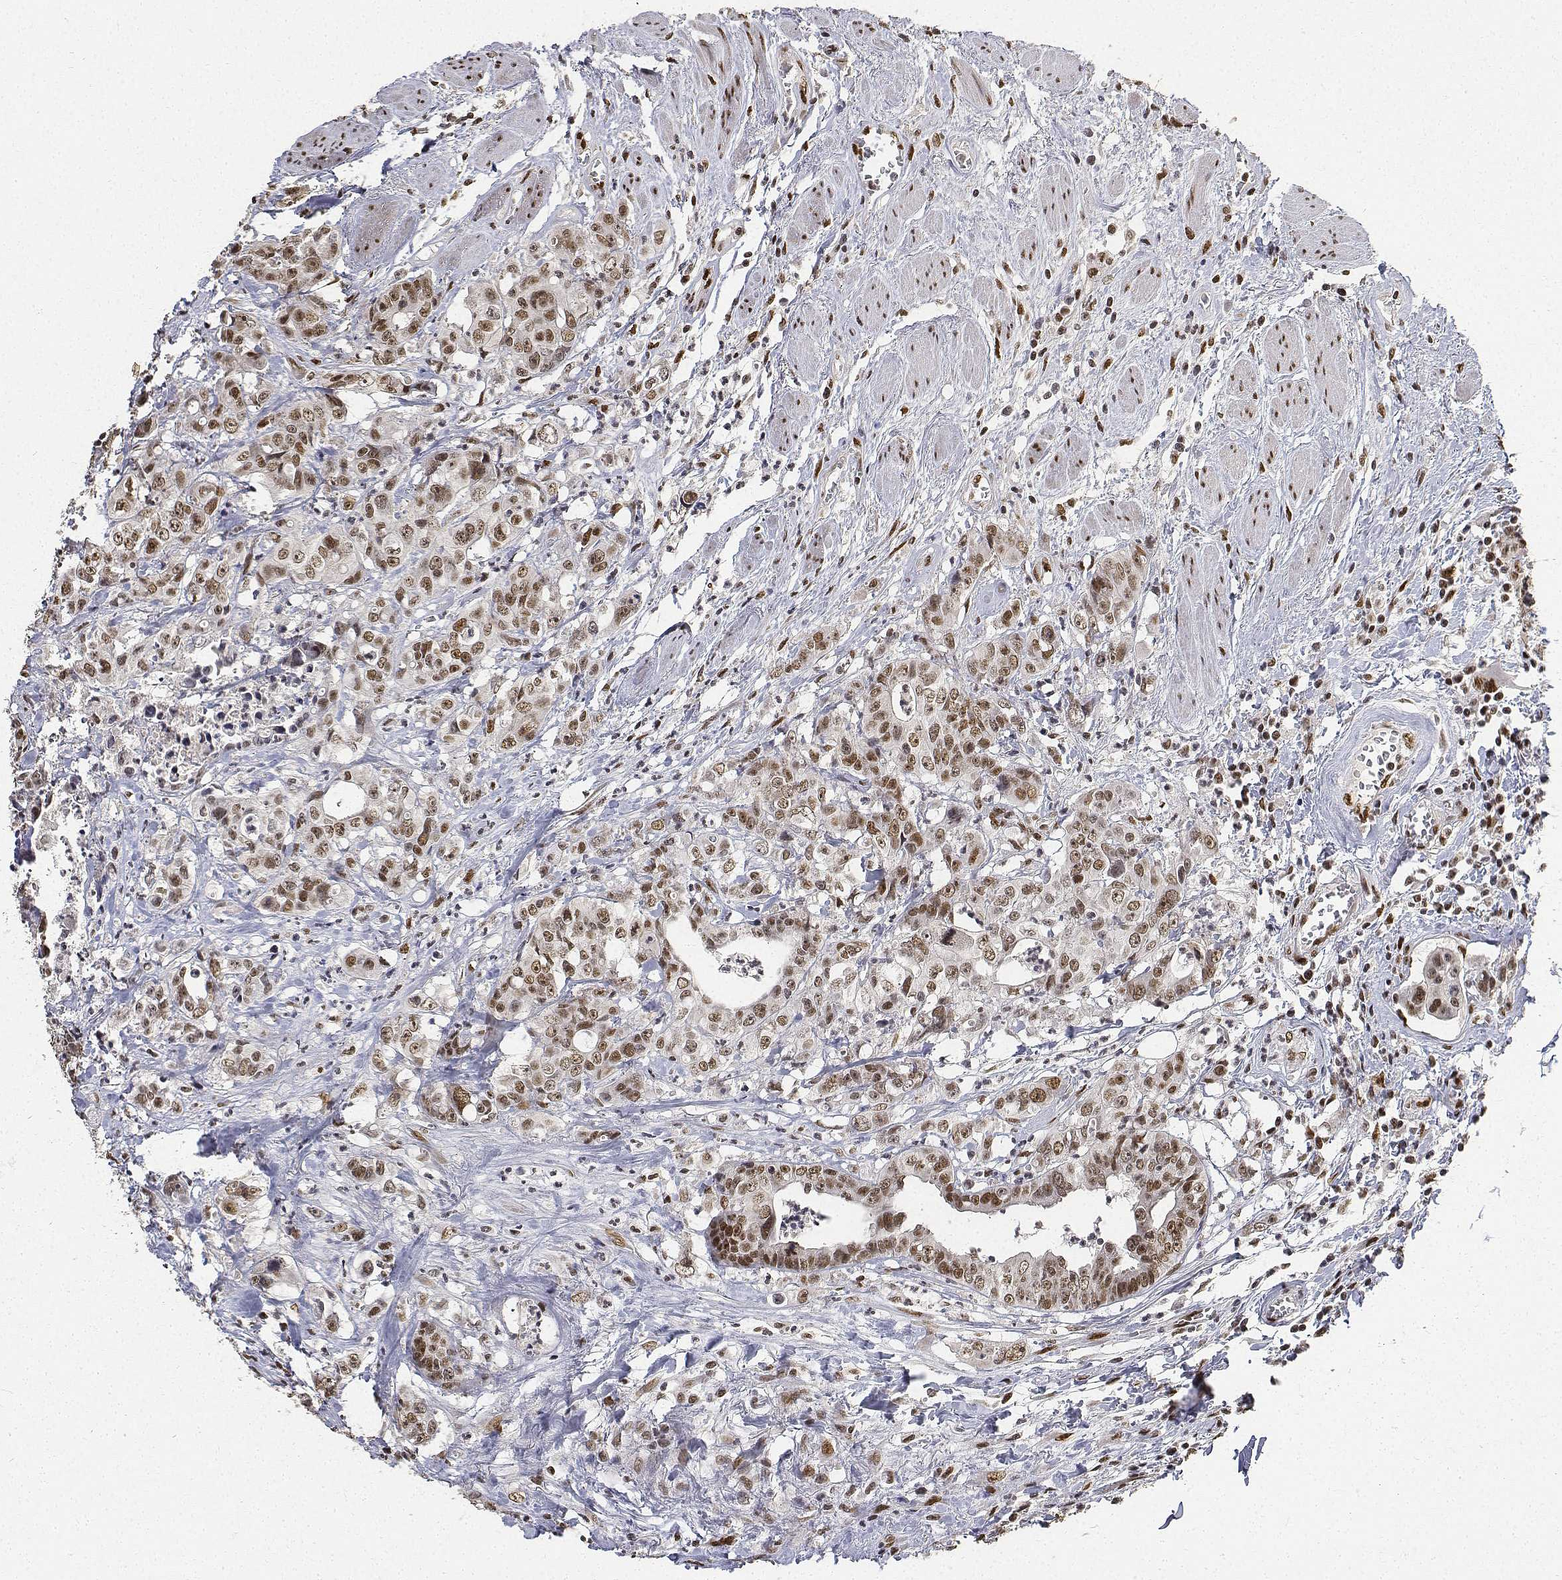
{"staining": {"intensity": "moderate", "quantity": ">75%", "location": "nuclear"}, "tissue": "colorectal cancer", "cell_type": "Tumor cells", "image_type": "cancer", "snomed": [{"axis": "morphology", "description": "Adenocarcinoma, NOS"}, {"axis": "topography", "description": "Rectum"}], "caption": "DAB immunohistochemical staining of human colorectal adenocarcinoma reveals moderate nuclear protein staining in about >75% of tumor cells.", "gene": "ATRX", "patient": {"sex": "female", "age": 62}}